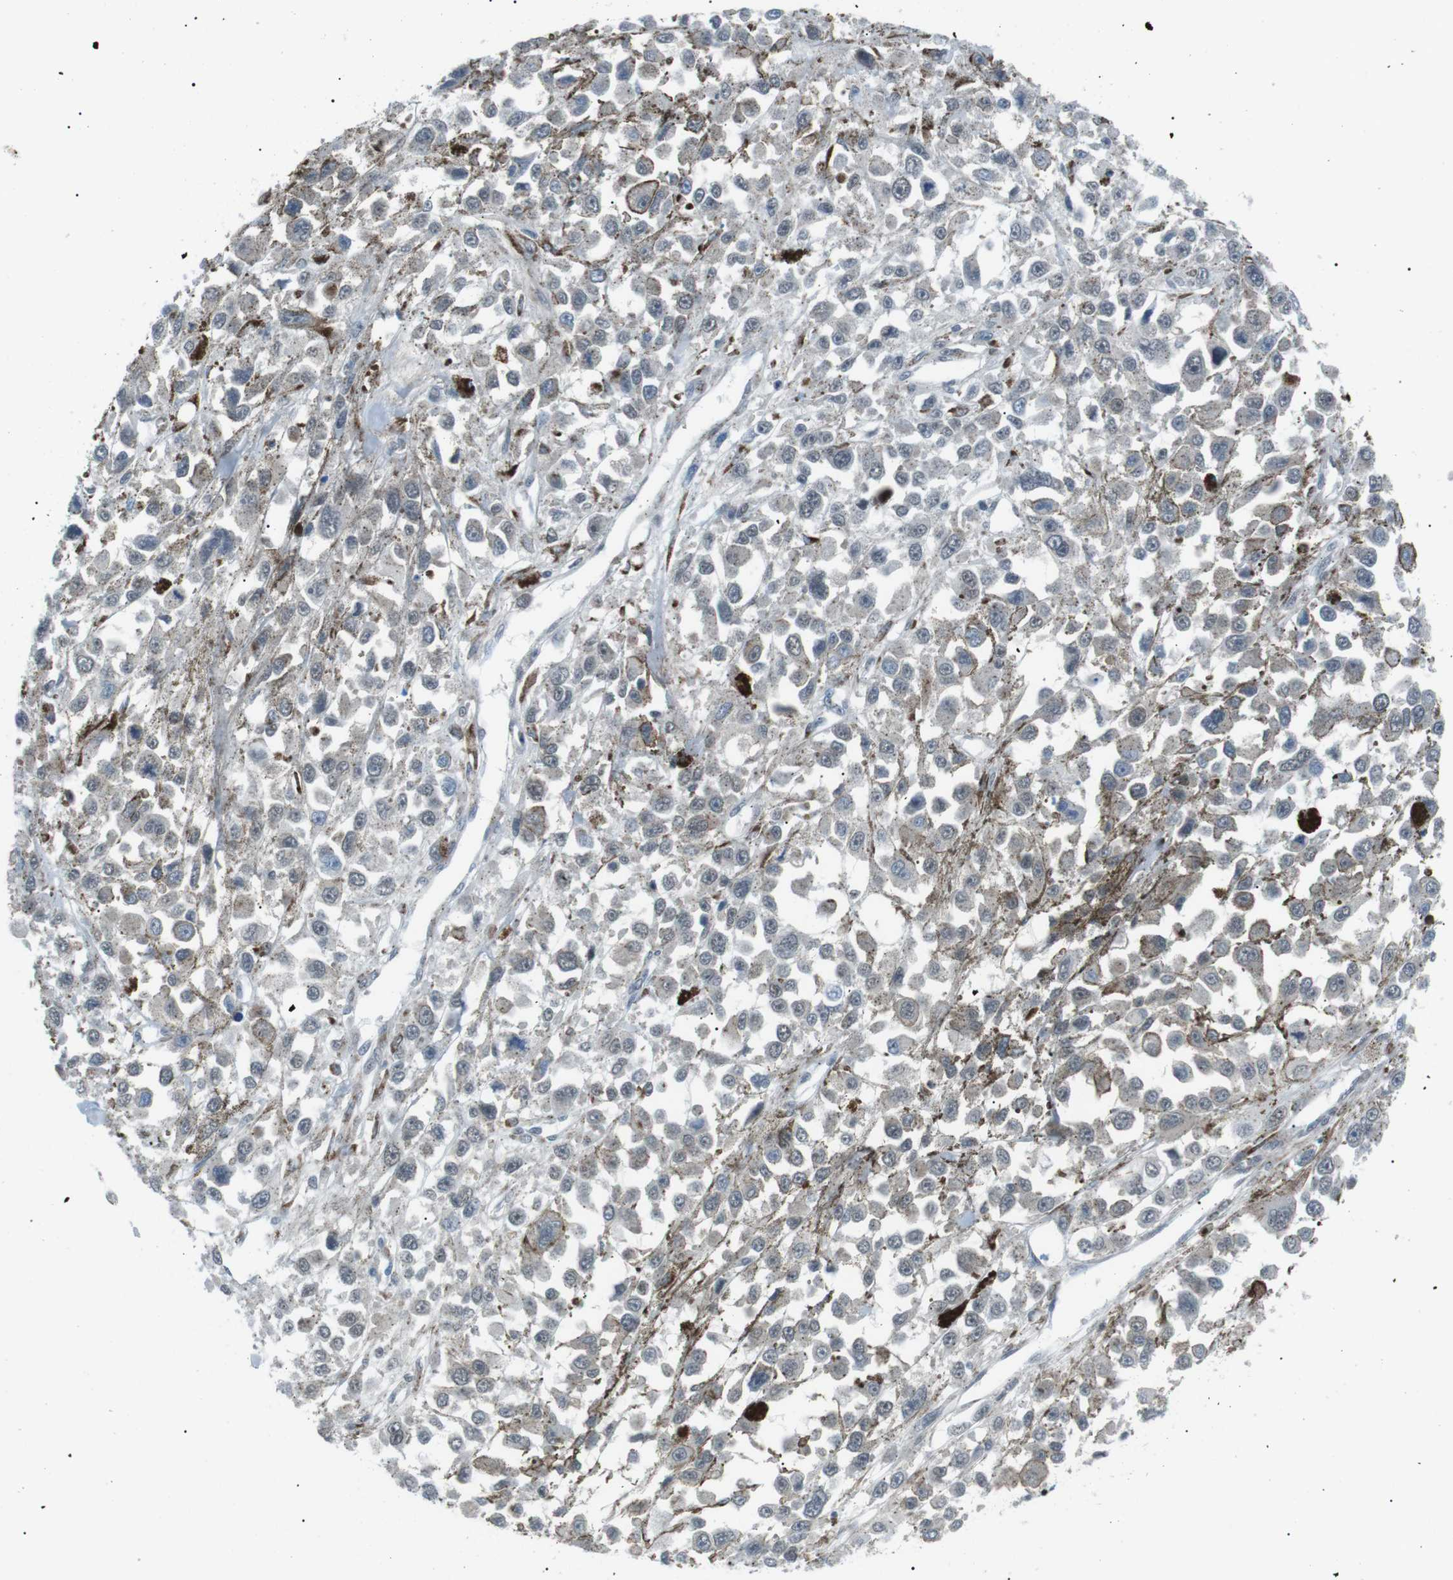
{"staining": {"intensity": "negative", "quantity": "none", "location": "none"}, "tissue": "melanoma", "cell_type": "Tumor cells", "image_type": "cancer", "snomed": [{"axis": "morphology", "description": "Malignant melanoma, Metastatic site"}, {"axis": "topography", "description": "Lymph node"}], "caption": "Malignant melanoma (metastatic site) stained for a protein using IHC demonstrates no positivity tumor cells.", "gene": "ARID5B", "patient": {"sex": "male", "age": 59}}